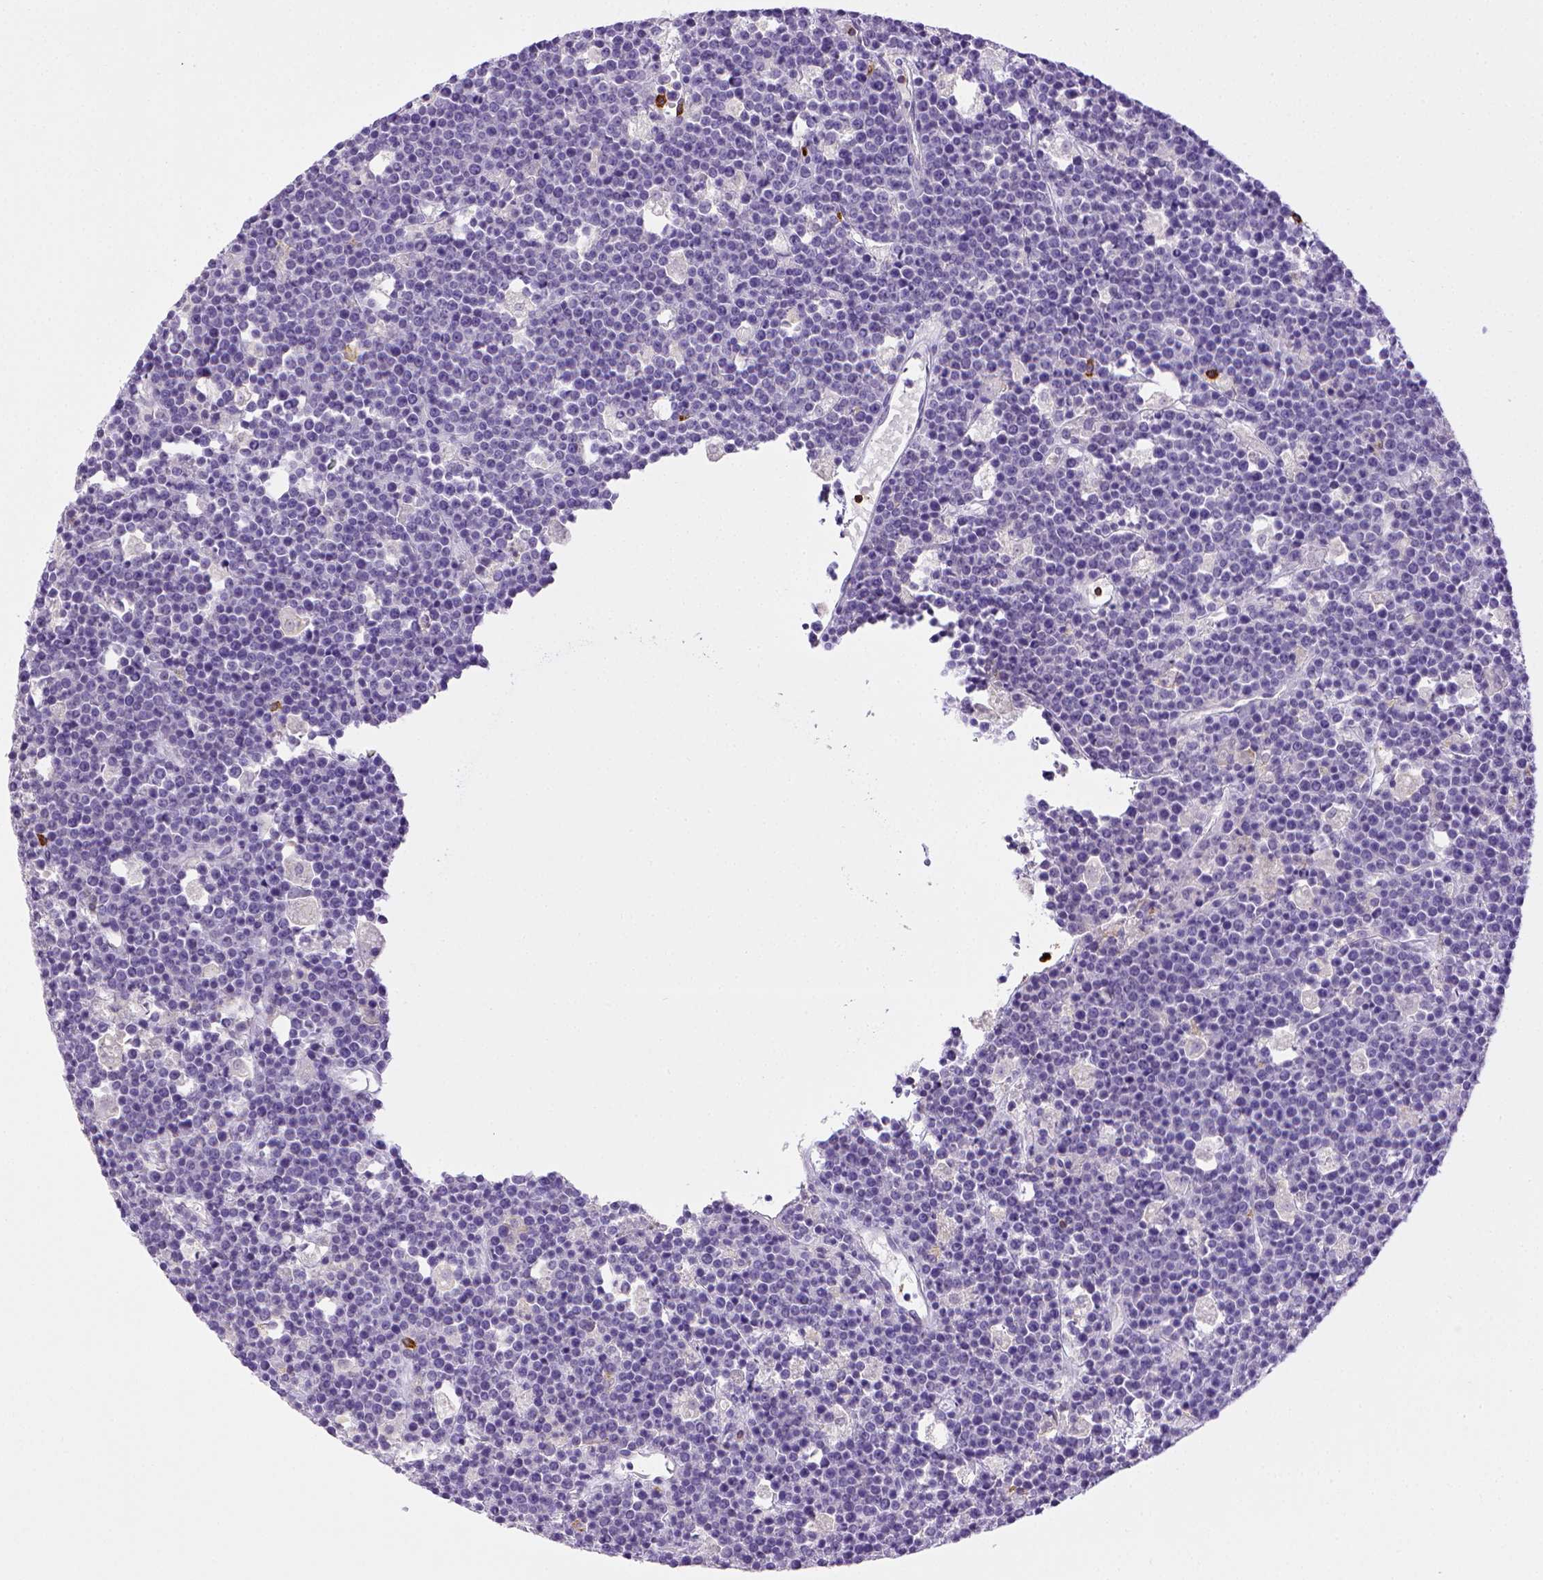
{"staining": {"intensity": "negative", "quantity": "none", "location": "none"}, "tissue": "lymphoma", "cell_type": "Tumor cells", "image_type": "cancer", "snomed": [{"axis": "morphology", "description": "Malignant lymphoma, non-Hodgkin's type, High grade"}, {"axis": "topography", "description": "Ovary"}], "caption": "This micrograph is of lymphoma stained with IHC to label a protein in brown with the nuclei are counter-stained blue. There is no expression in tumor cells.", "gene": "ITGAM", "patient": {"sex": "female", "age": 56}}